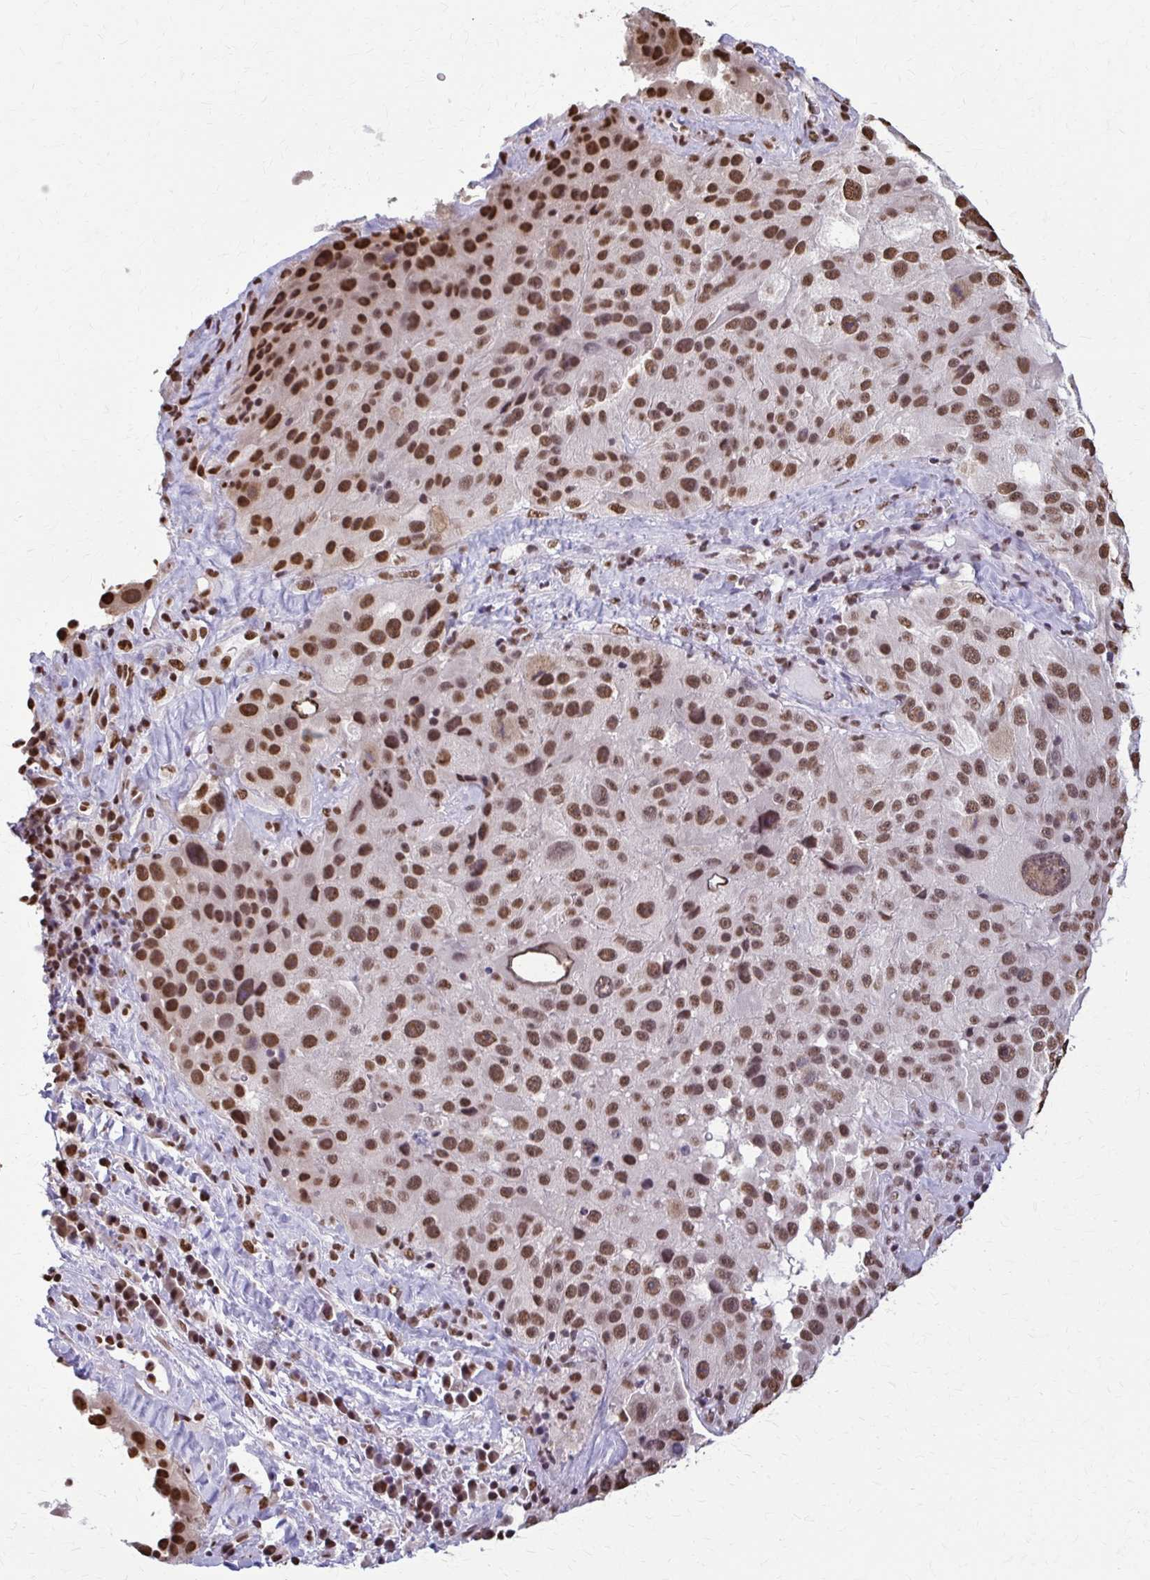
{"staining": {"intensity": "moderate", "quantity": ">75%", "location": "nuclear"}, "tissue": "melanoma", "cell_type": "Tumor cells", "image_type": "cancer", "snomed": [{"axis": "morphology", "description": "Malignant melanoma, Metastatic site"}, {"axis": "topography", "description": "Lymph node"}], "caption": "DAB immunohistochemical staining of human melanoma demonstrates moderate nuclear protein staining in about >75% of tumor cells.", "gene": "SNRPA", "patient": {"sex": "male", "age": 62}}